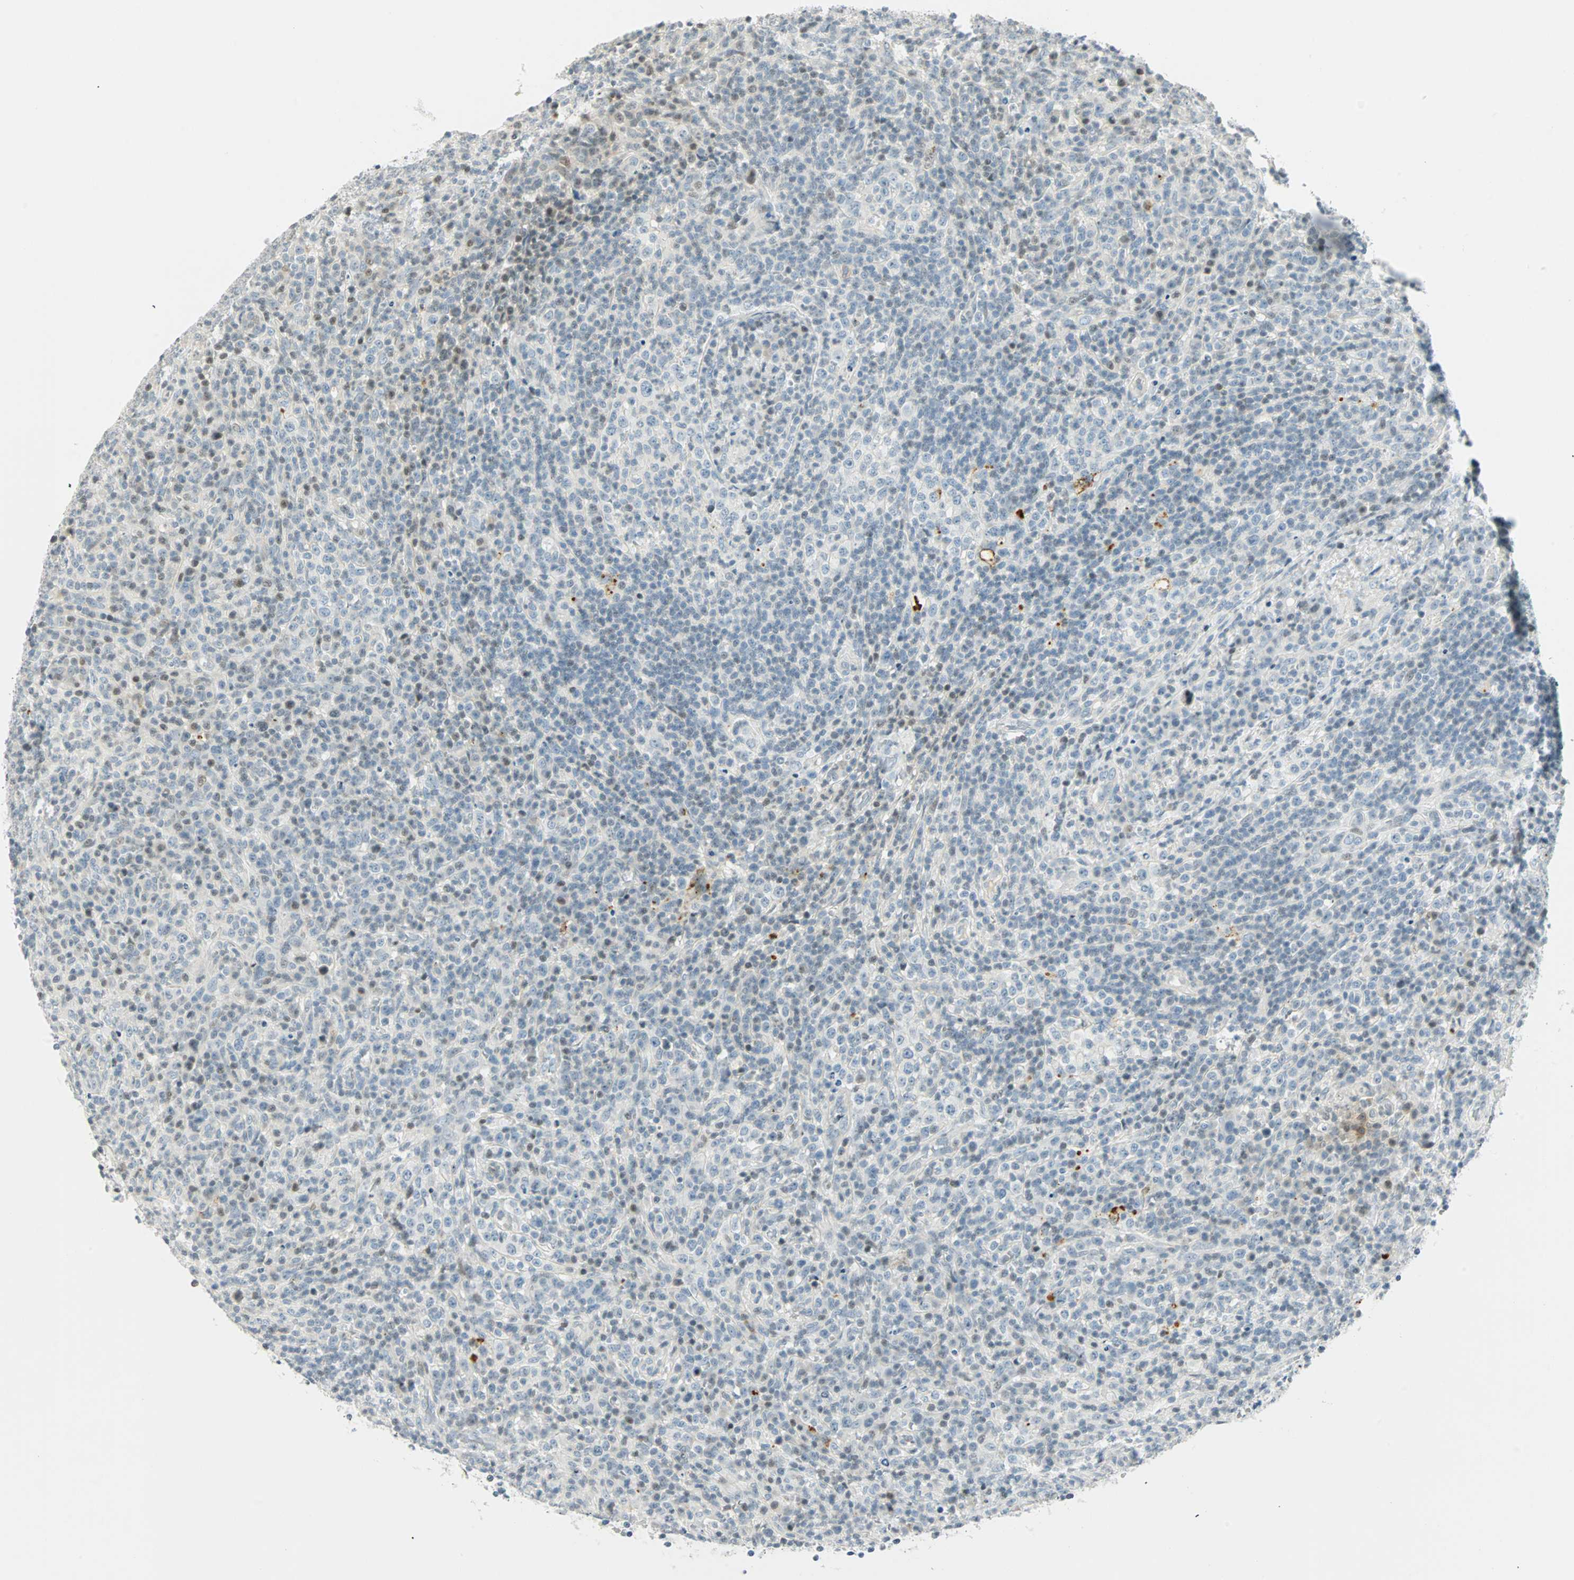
{"staining": {"intensity": "weak", "quantity": "<25%", "location": "nuclear"}, "tissue": "lymphoma", "cell_type": "Tumor cells", "image_type": "cancer", "snomed": [{"axis": "morphology", "description": "Malignant lymphoma, non-Hodgkin's type, High grade"}, {"axis": "topography", "description": "Lymph node"}], "caption": "This histopathology image is of lymphoma stained with immunohistochemistry to label a protein in brown with the nuclei are counter-stained blue. There is no positivity in tumor cells.", "gene": "SMAD3", "patient": {"sex": "female", "age": 76}}